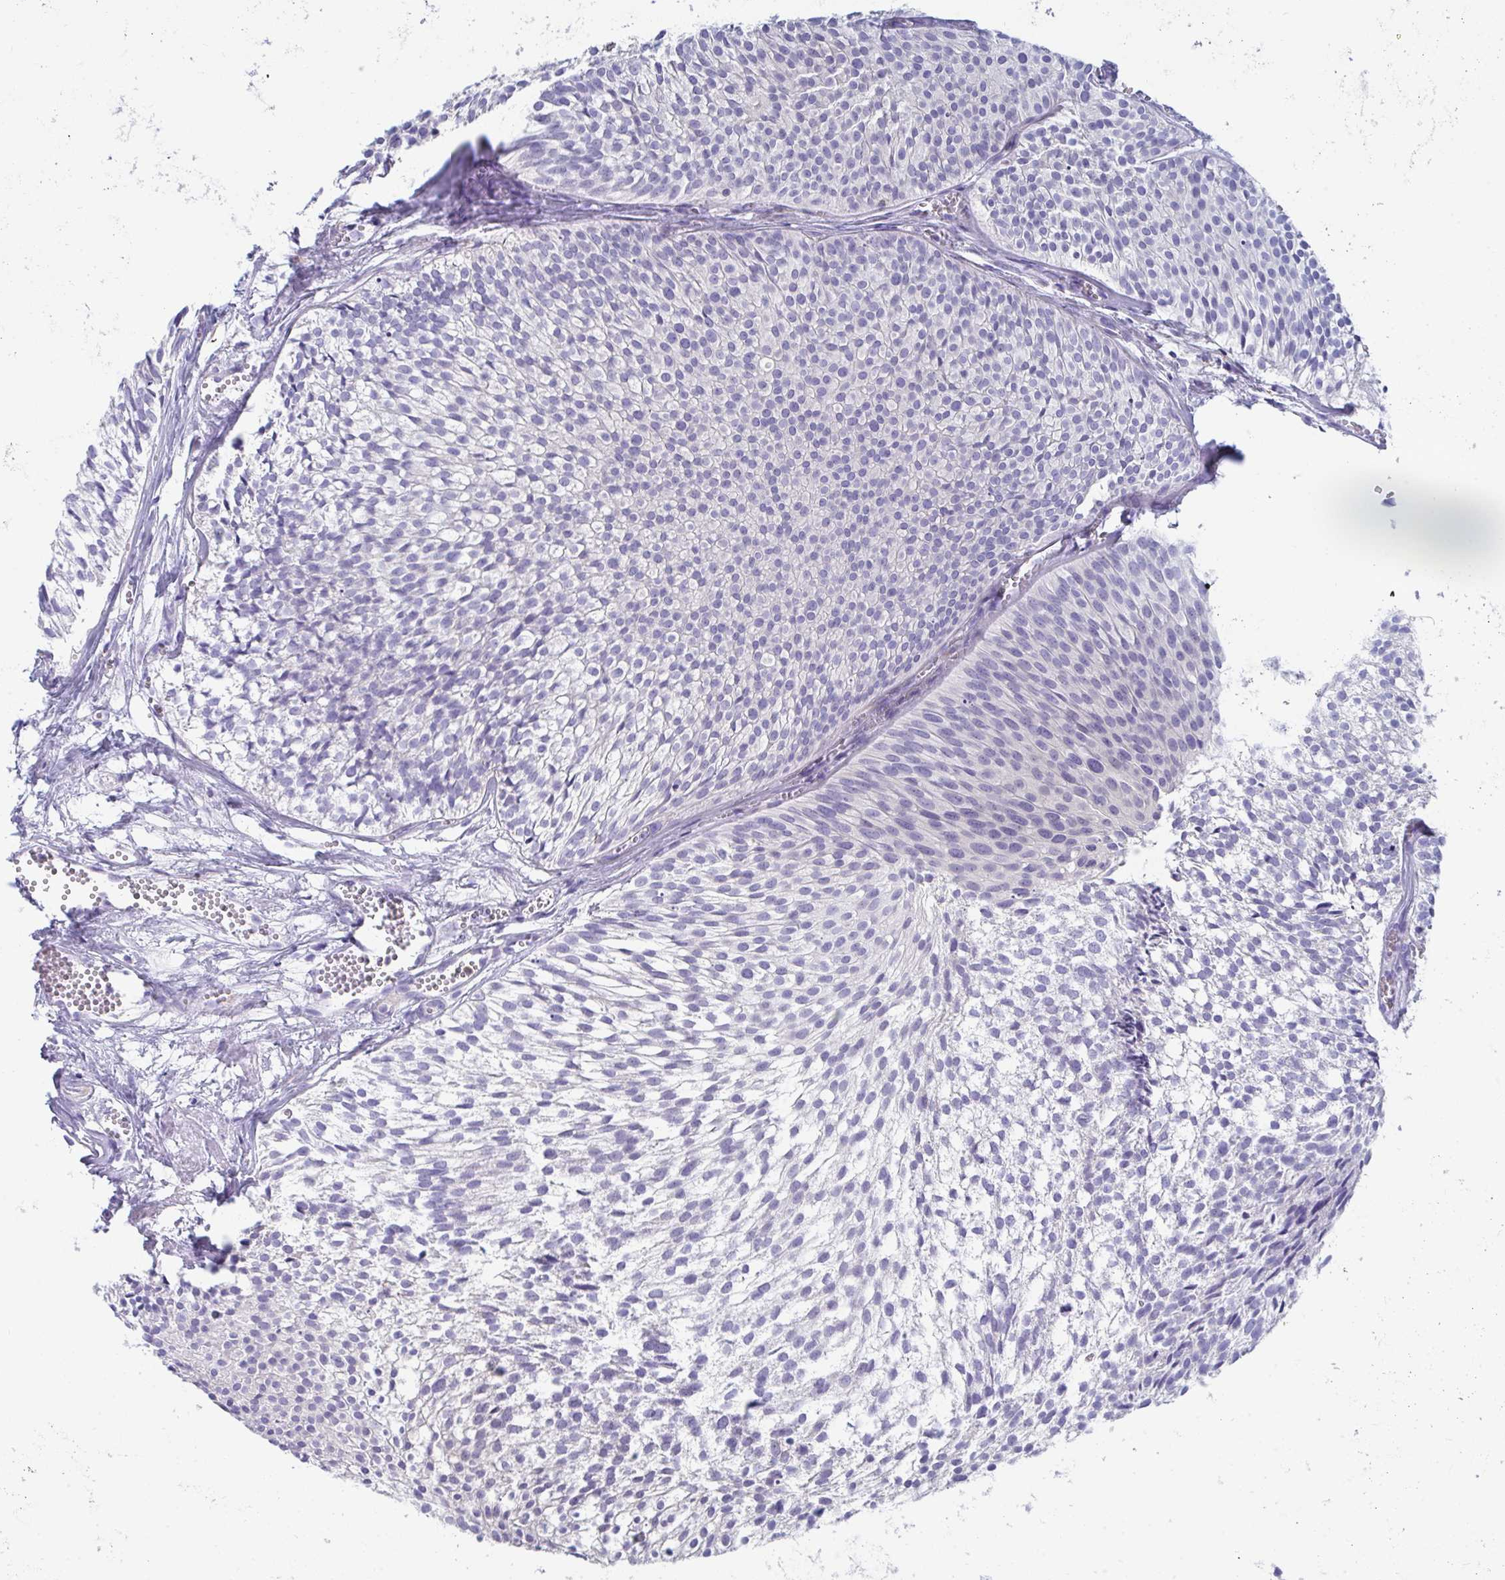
{"staining": {"intensity": "negative", "quantity": "none", "location": "none"}, "tissue": "urothelial cancer", "cell_type": "Tumor cells", "image_type": "cancer", "snomed": [{"axis": "morphology", "description": "Urothelial carcinoma, Low grade"}, {"axis": "topography", "description": "Urinary bladder"}], "caption": "Immunohistochemical staining of human urothelial carcinoma (low-grade) reveals no significant expression in tumor cells.", "gene": "MGAM2", "patient": {"sex": "male", "age": 91}}